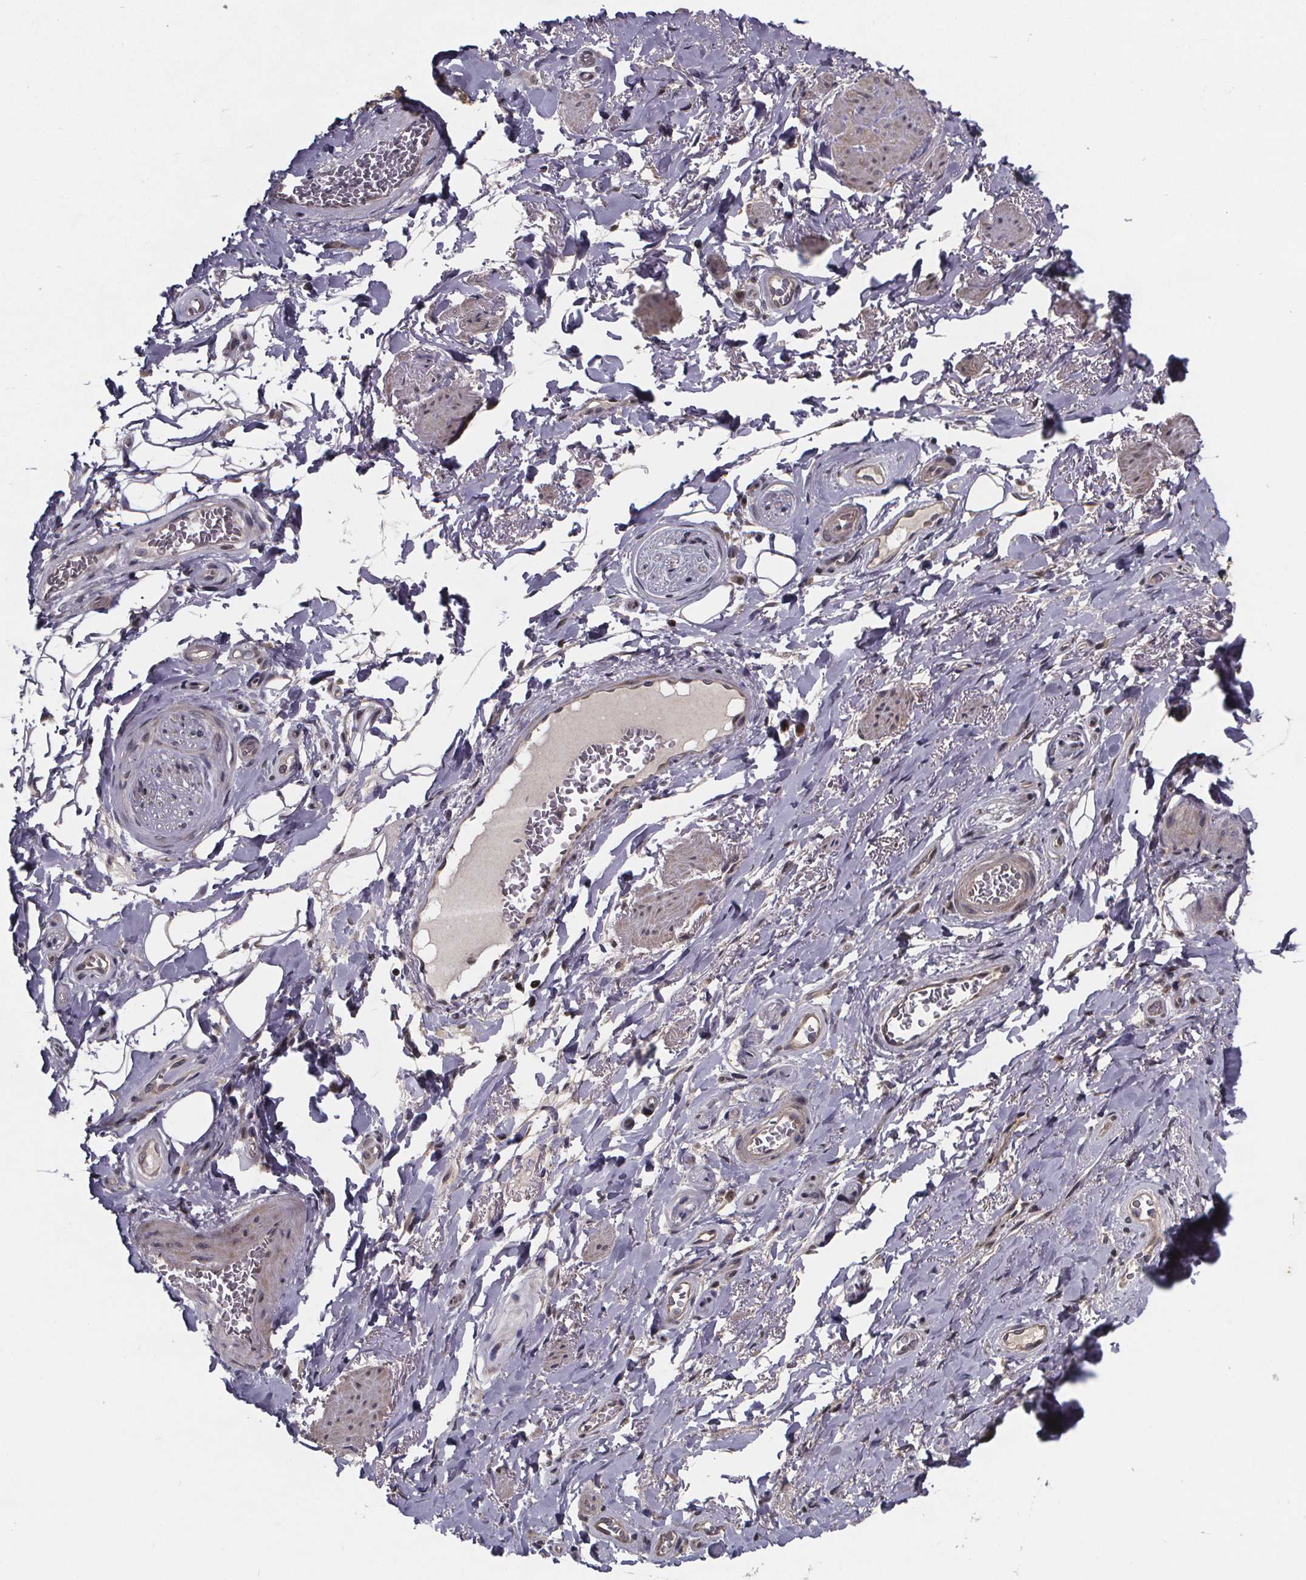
{"staining": {"intensity": "negative", "quantity": "none", "location": "none"}, "tissue": "adipose tissue", "cell_type": "Adipocytes", "image_type": "normal", "snomed": [{"axis": "morphology", "description": "Normal tissue, NOS"}, {"axis": "topography", "description": "Anal"}, {"axis": "topography", "description": "Peripheral nerve tissue"}], "caption": "This is an immunohistochemistry photomicrograph of unremarkable human adipose tissue. There is no staining in adipocytes.", "gene": "FN3KRP", "patient": {"sex": "male", "age": 53}}